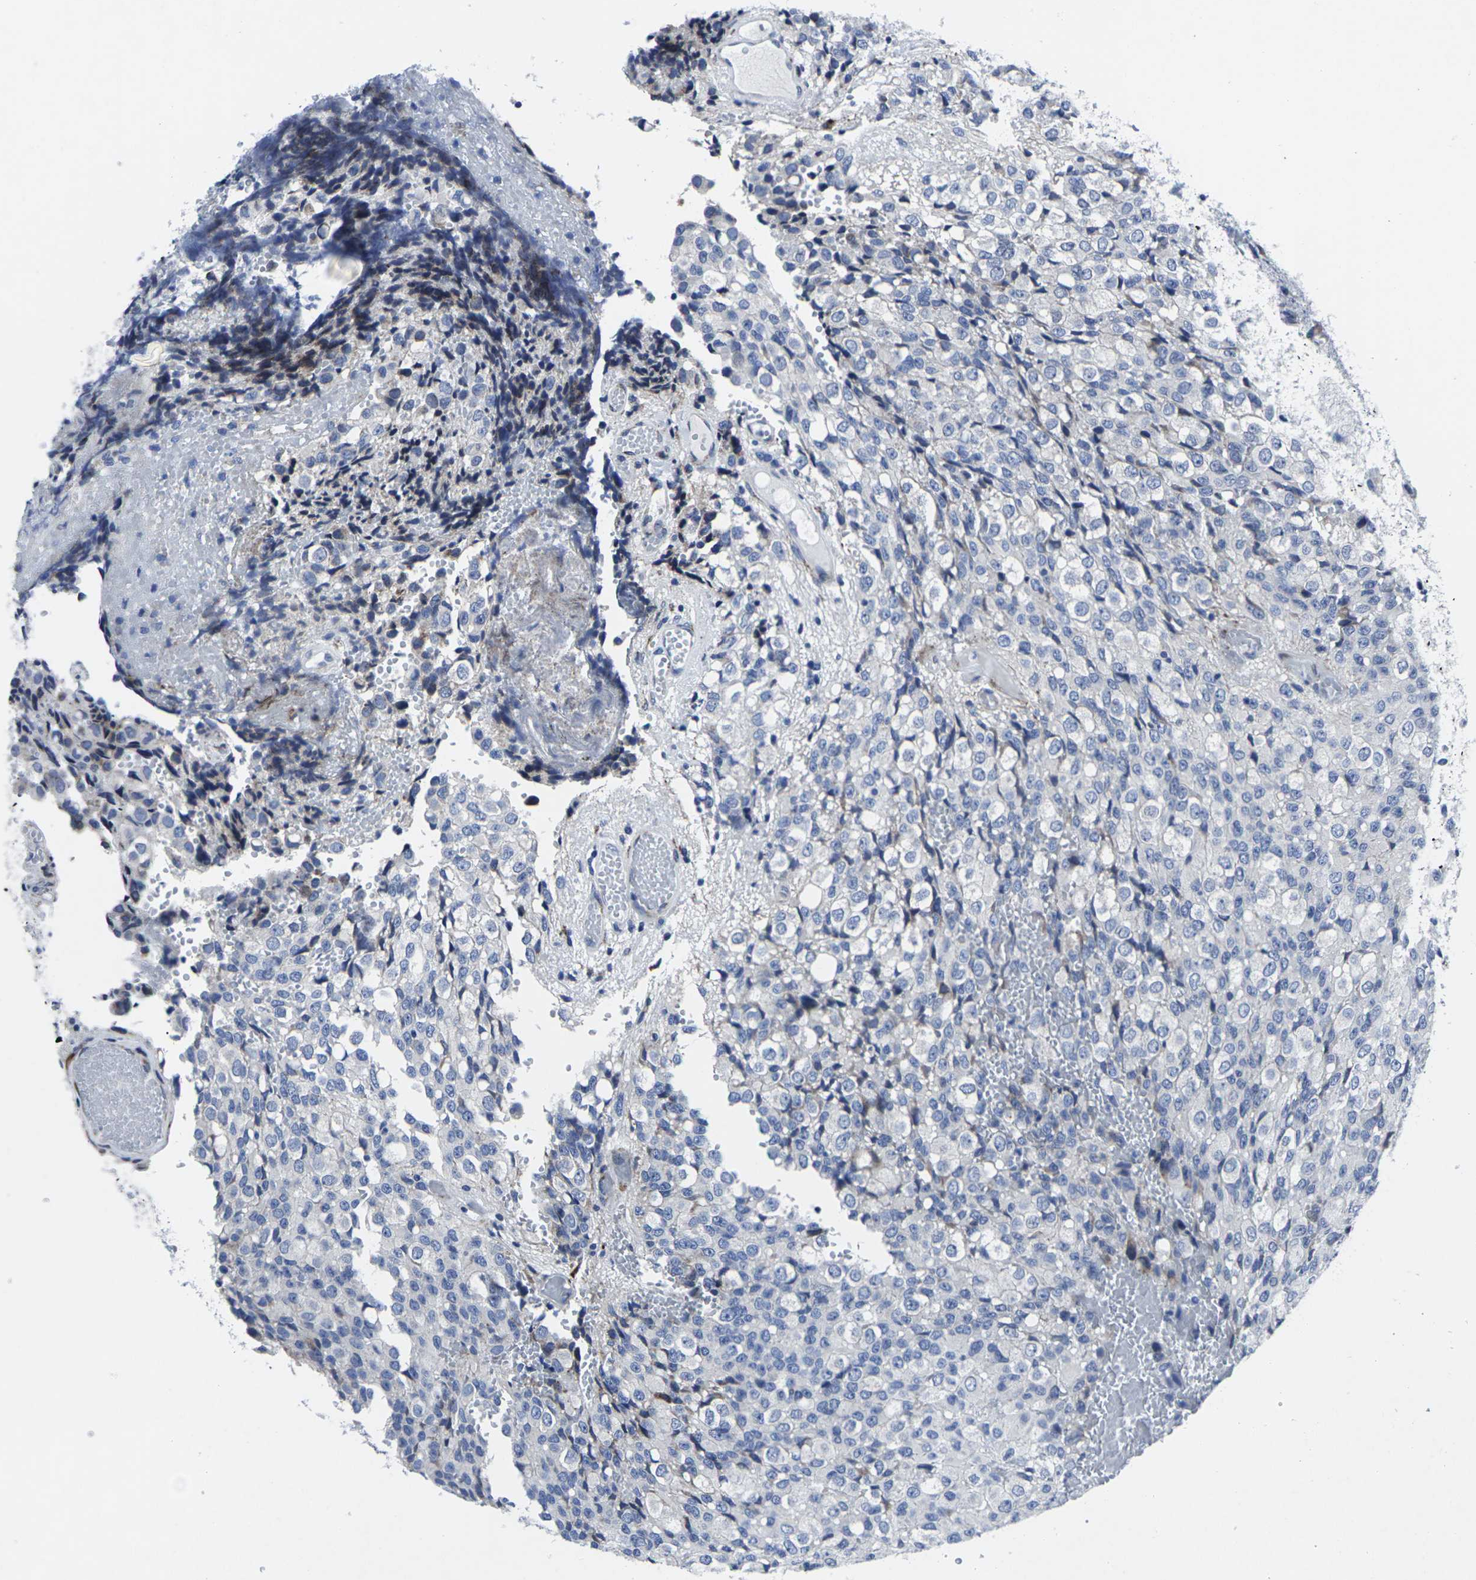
{"staining": {"intensity": "negative", "quantity": "none", "location": "none"}, "tissue": "glioma", "cell_type": "Tumor cells", "image_type": "cancer", "snomed": [{"axis": "morphology", "description": "Glioma, malignant, High grade"}, {"axis": "topography", "description": "Brain"}], "caption": "Tumor cells are negative for protein expression in human high-grade glioma (malignant). (IHC, brightfield microscopy, high magnification).", "gene": "RPN1", "patient": {"sex": "male", "age": 32}}